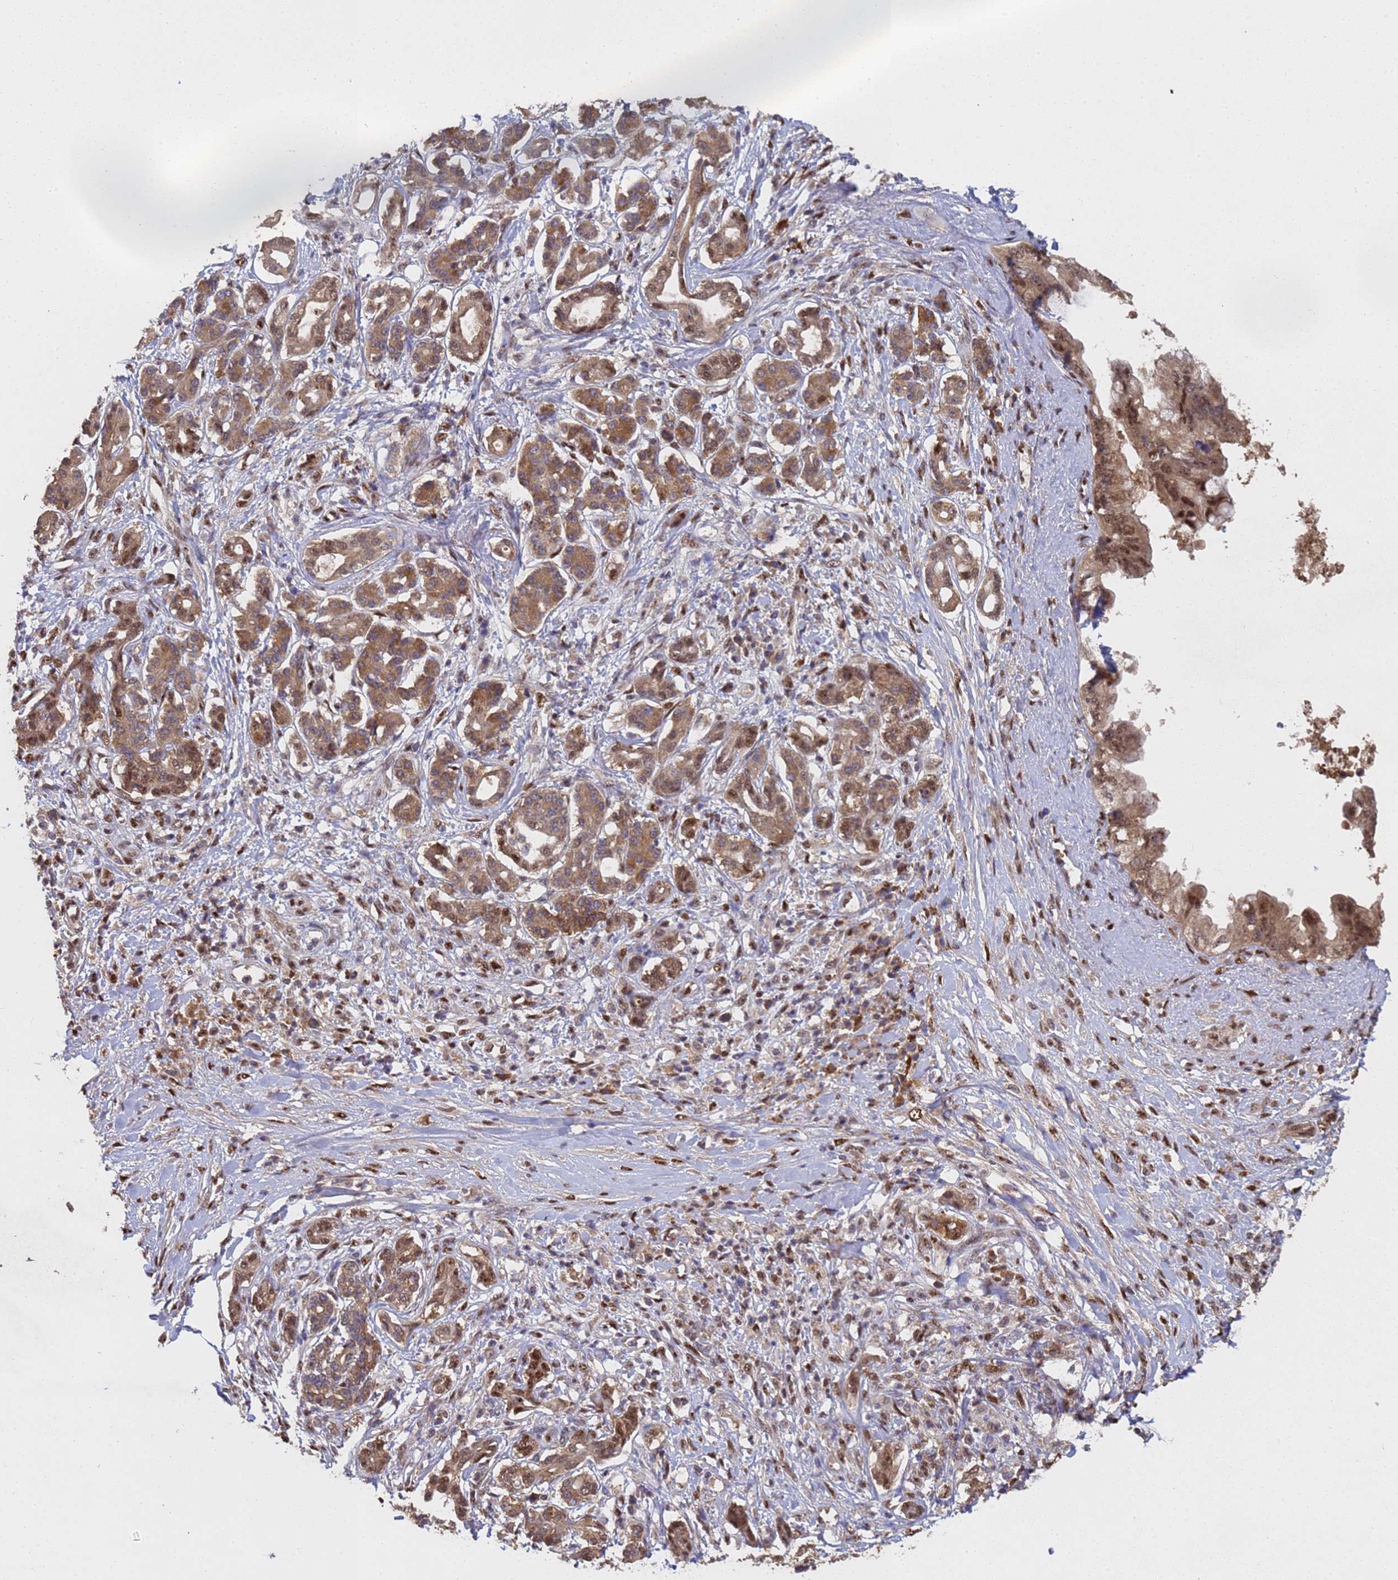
{"staining": {"intensity": "moderate", "quantity": ">75%", "location": "cytoplasmic/membranous,nuclear"}, "tissue": "pancreatic cancer", "cell_type": "Tumor cells", "image_type": "cancer", "snomed": [{"axis": "morphology", "description": "Adenocarcinoma, NOS"}, {"axis": "topography", "description": "Pancreas"}], "caption": "Adenocarcinoma (pancreatic) tissue exhibits moderate cytoplasmic/membranous and nuclear expression in approximately >75% of tumor cells, visualized by immunohistochemistry.", "gene": "SECISBP2", "patient": {"sex": "female", "age": 56}}